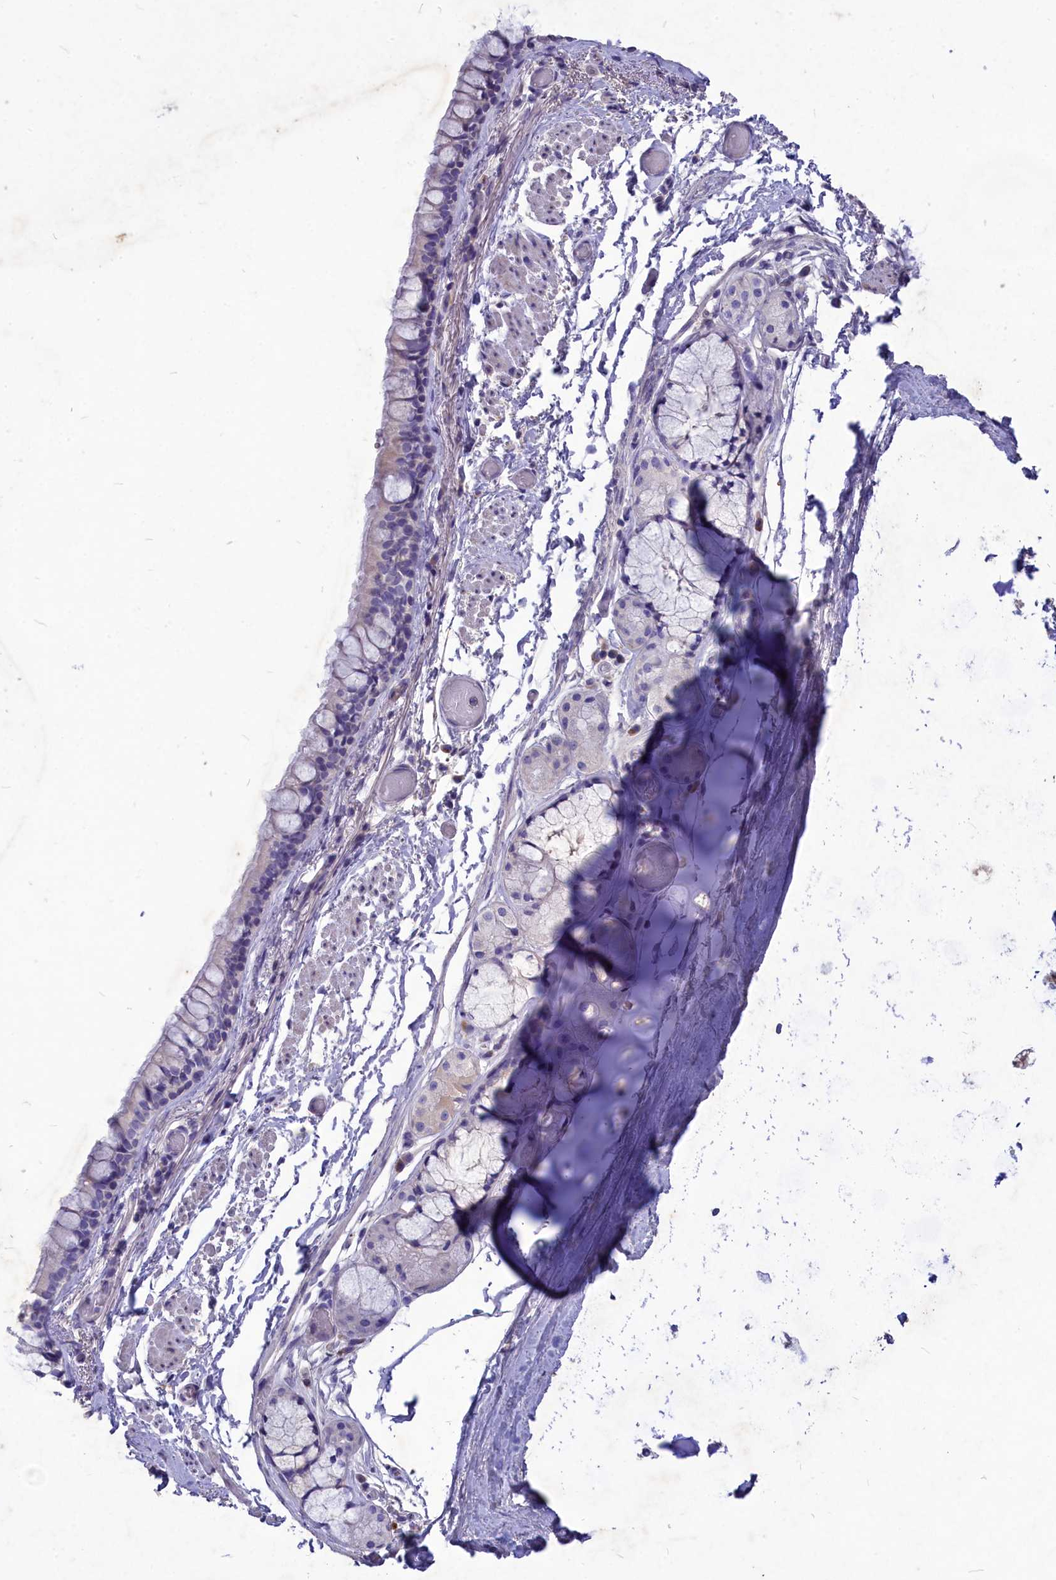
{"staining": {"intensity": "negative", "quantity": "none", "location": "none"}, "tissue": "bronchus", "cell_type": "Respiratory epithelial cells", "image_type": "normal", "snomed": [{"axis": "morphology", "description": "Normal tissue, NOS"}, {"axis": "topography", "description": "Cartilage tissue"}], "caption": "IHC of normal human bronchus reveals no positivity in respiratory epithelial cells.", "gene": "DEFB119", "patient": {"sex": "male", "age": 63}}